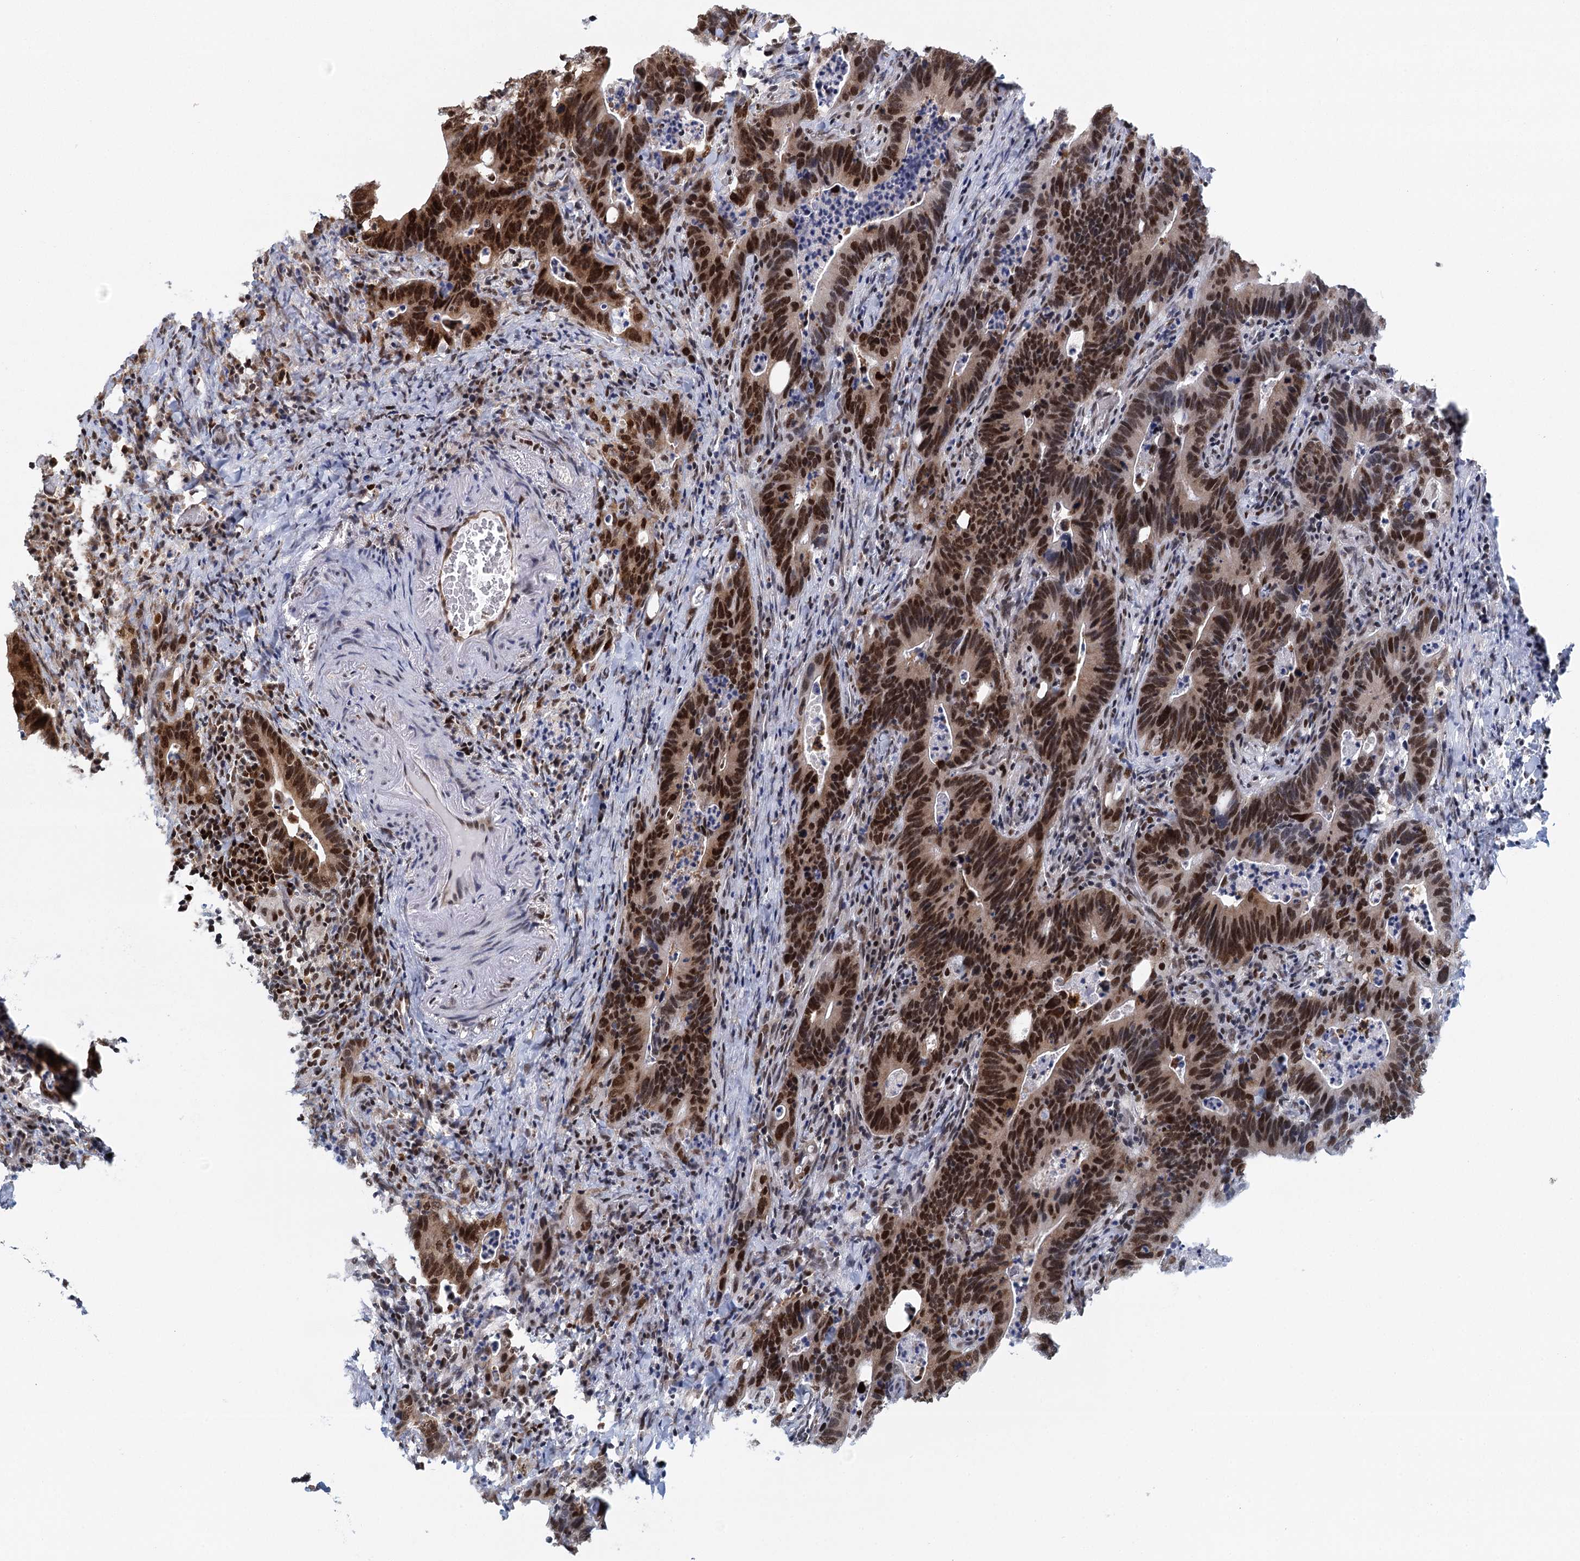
{"staining": {"intensity": "strong", "quantity": ">75%", "location": "nuclear"}, "tissue": "colorectal cancer", "cell_type": "Tumor cells", "image_type": "cancer", "snomed": [{"axis": "morphology", "description": "Adenocarcinoma, NOS"}, {"axis": "topography", "description": "Colon"}], "caption": "Protein expression analysis of human colorectal adenocarcinoma reveals strong nuclear staining in about >75% of tumor cells.", "gene": "GPATCH11", "patient": {"sex": "female", "age": 75}}